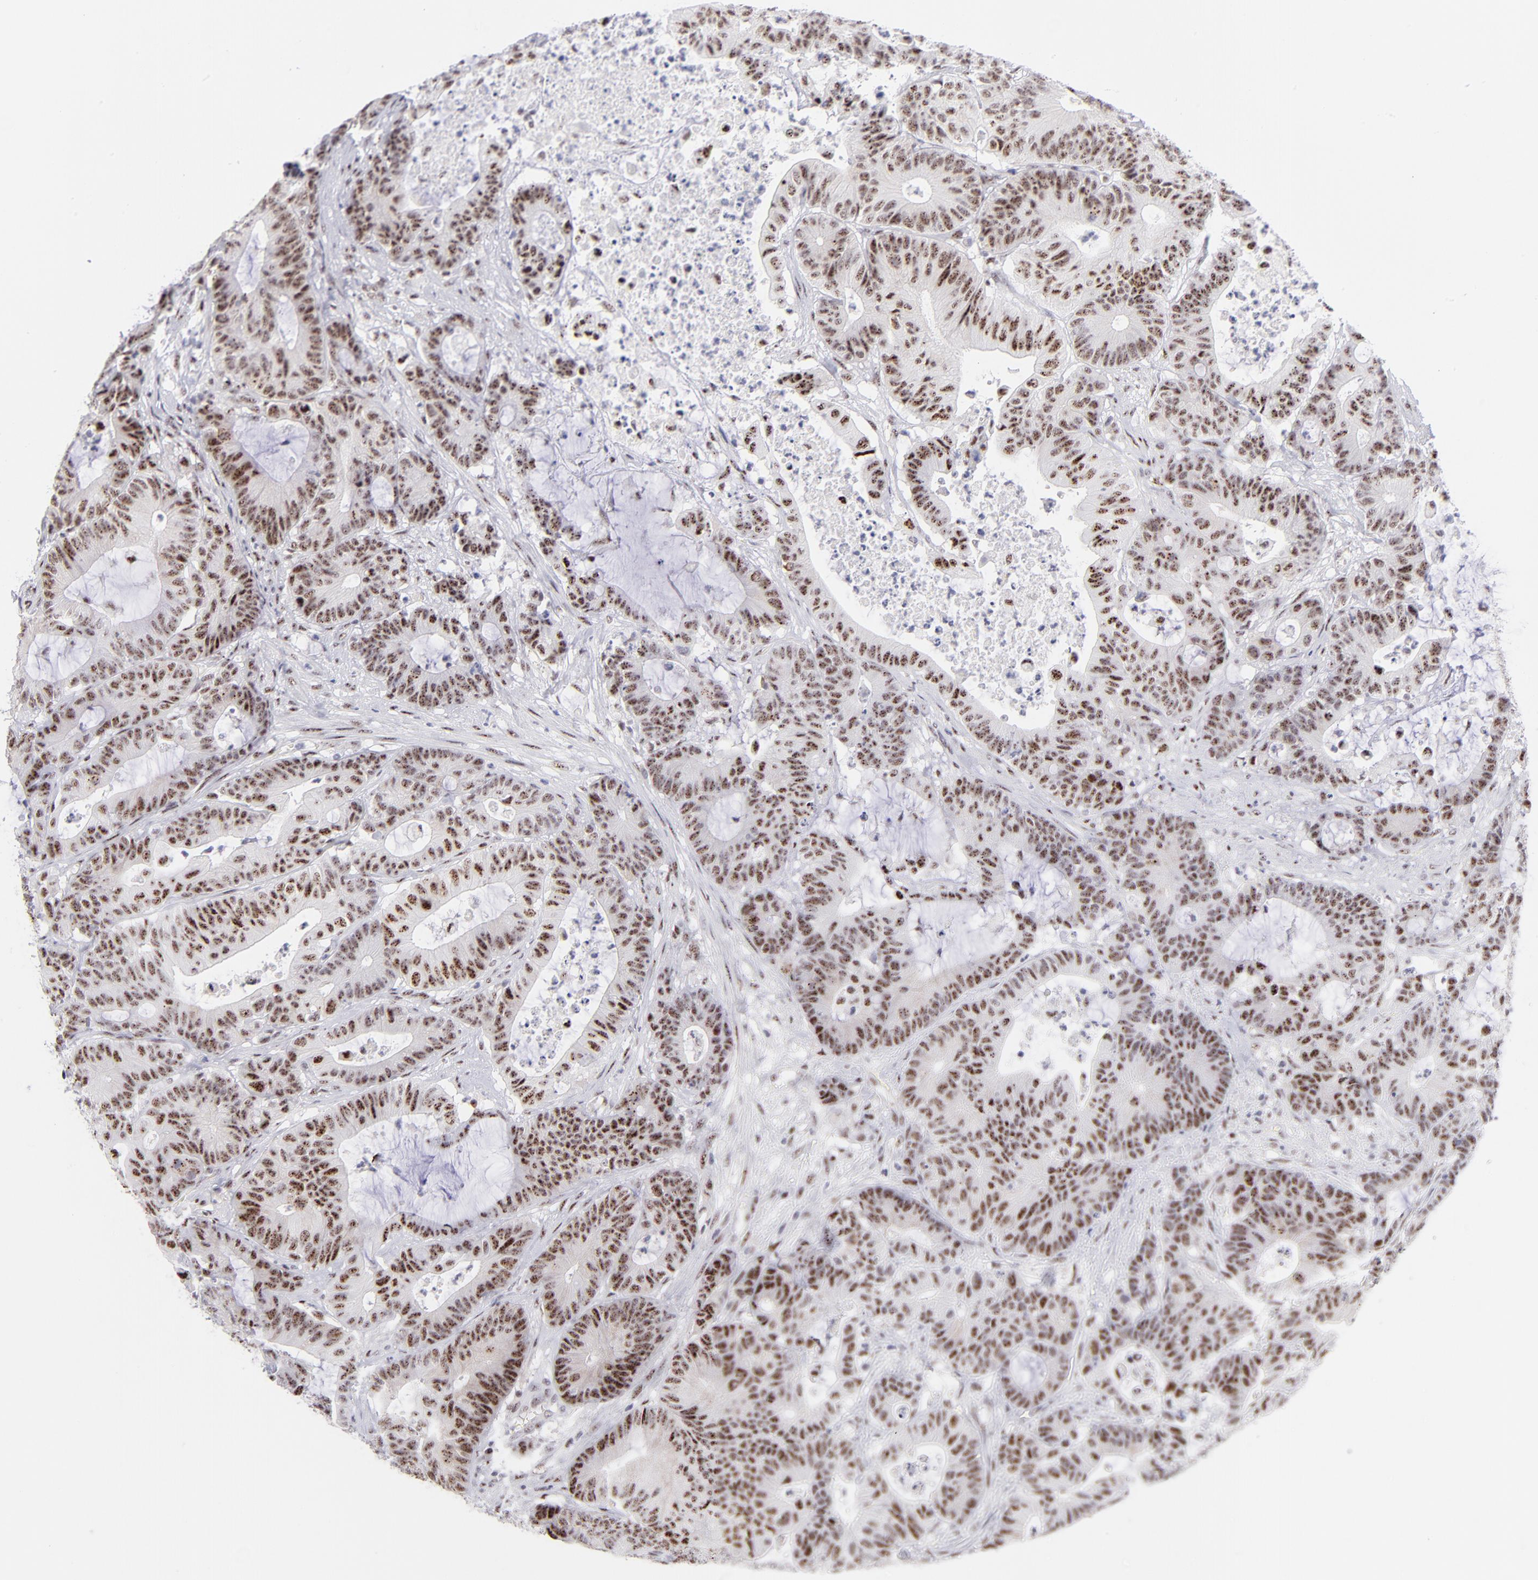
{"staining": {"intensity": "moderate", "quantity": ">75%", "location": "nuclear"}, "tissue": "colorectal cancer", "cell_type": "Tumor cells", "image_type": "cancer", "snomed": [{"axis": "morphology", "description": "Adenocarcinoma, NOS"}, {"axis": "topography", "description": "Colon"}], "caption": "Human colorectal cancer stained with a protein marker displays moderate staining in tumor cells.", "gene": "CDC25C", "patient": {"sex": "female", "age": 84}}